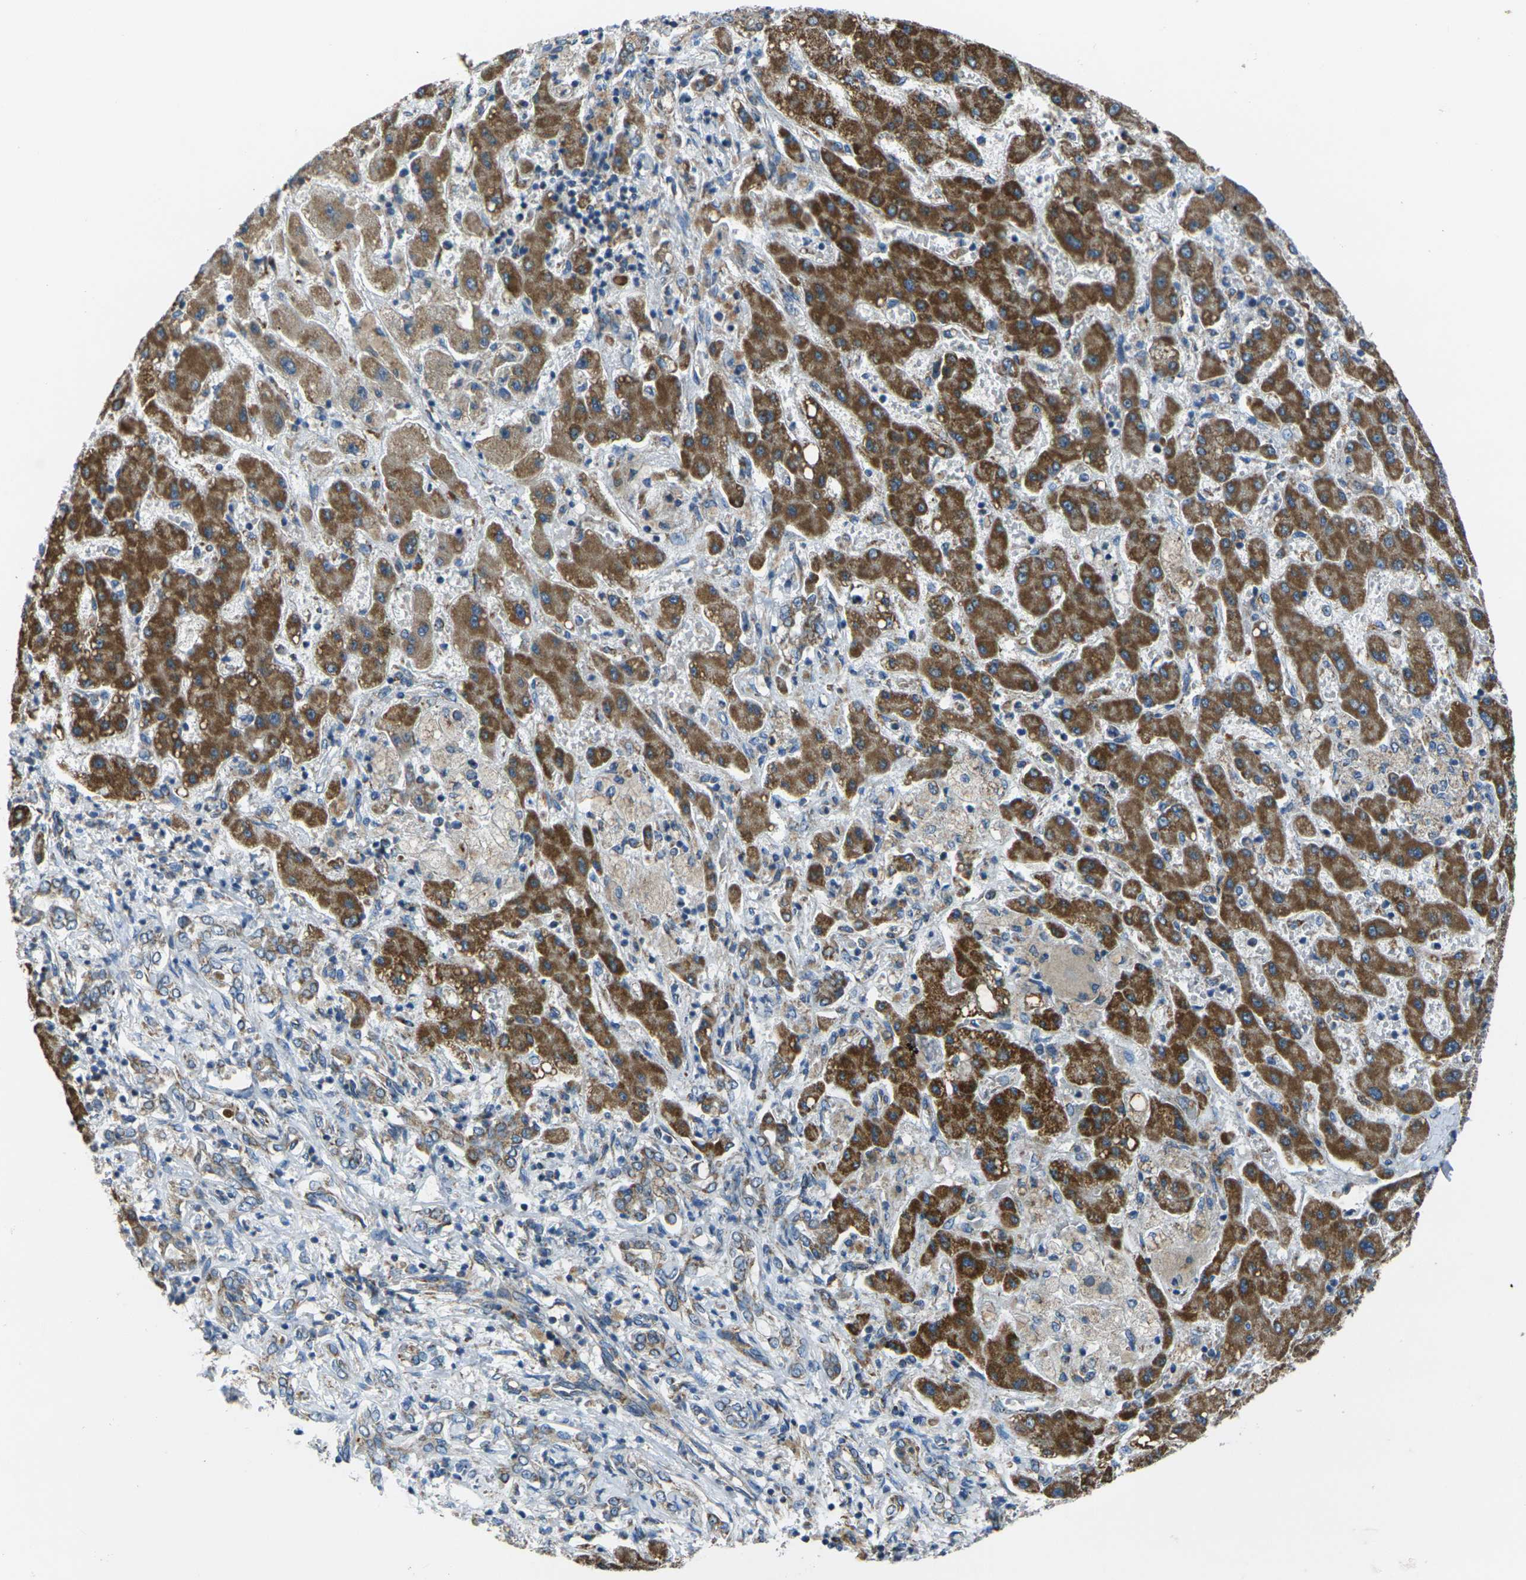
{"staining": {"intensity": "strong", "quantity": ">75%", "location": "cytoplasmic/membranous"}, "tissue": "liver cancer", "cell_type": "Tumor cells", "image_type": "cancer", "snomed": [{"axis": "morphology", "description": "Cholangiocarcinoma"}, {"axis": "topography", "description": "Liver"}], "caption": "Immunohistochemistry (IHC) (DAB (3,3'-diaminobenzidine)) staining of liver cancer (cholangiocarcinoma) shows strong cytoplasmic/membranous protein positivity in approximately >75% of tumor cells.", "gene": "TMEM120B", "patient": {"sex": "male", "age": 50}}